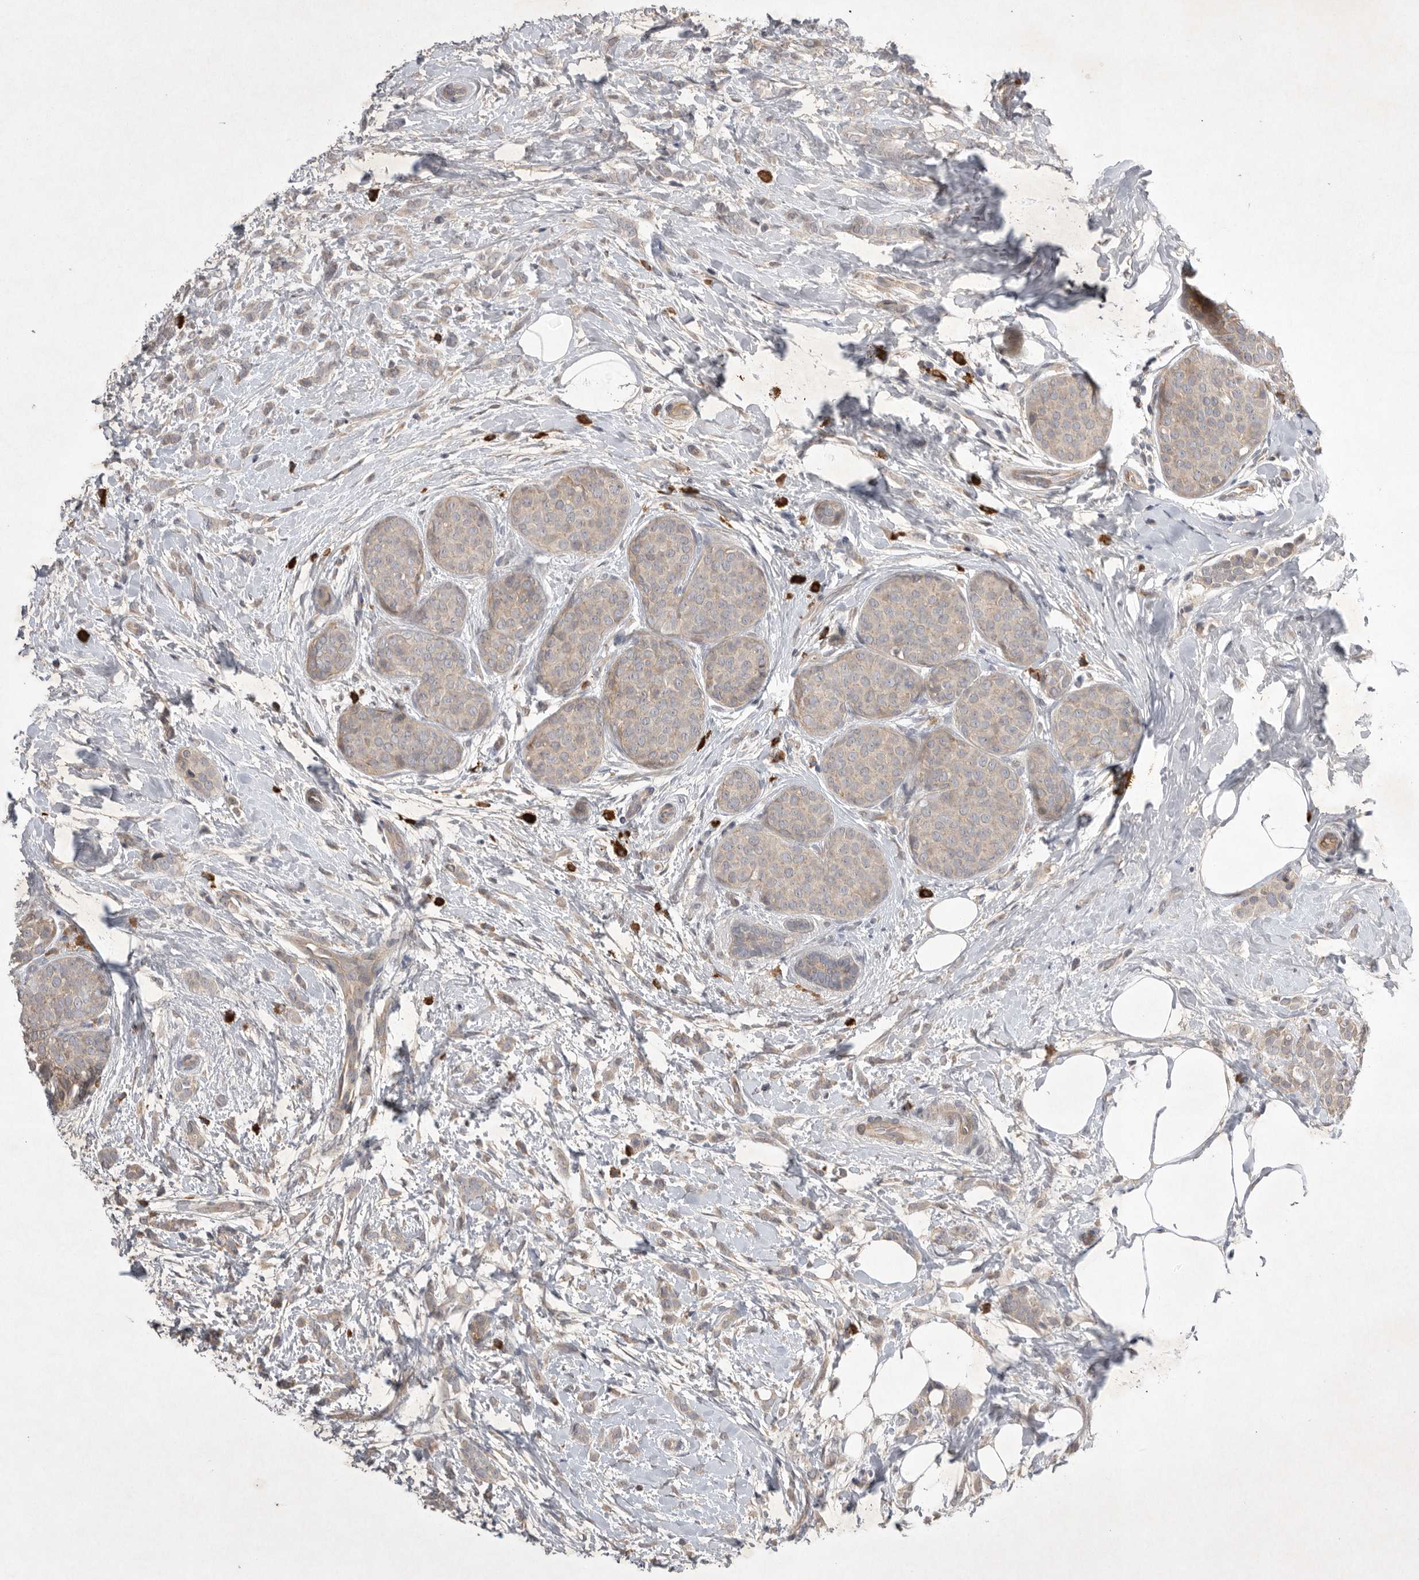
{"staining": {"intensity": "weak", "quantity": ">75%", "location": "cytoplasmic/membranous"}, "tissue": "breast cancer", "cell_type": "Tumor cells", "image_type": "cancer", "snomed": [{"axis": "morphology", "description": "Lobular carcinoma, in situ"}, {"axis": "morphology", "description": "Lobular carcinoma"}, {"axis": "topography", "description": "Breast"}], "caption": "Protein expression analysis of human breast lobular carcinoma in situ reveals weak cytoplasmic/membranous positivity in about >75% of tumor cells.", "gene": "NRCAM", "patient": {"sex": "female", "age": 41}}